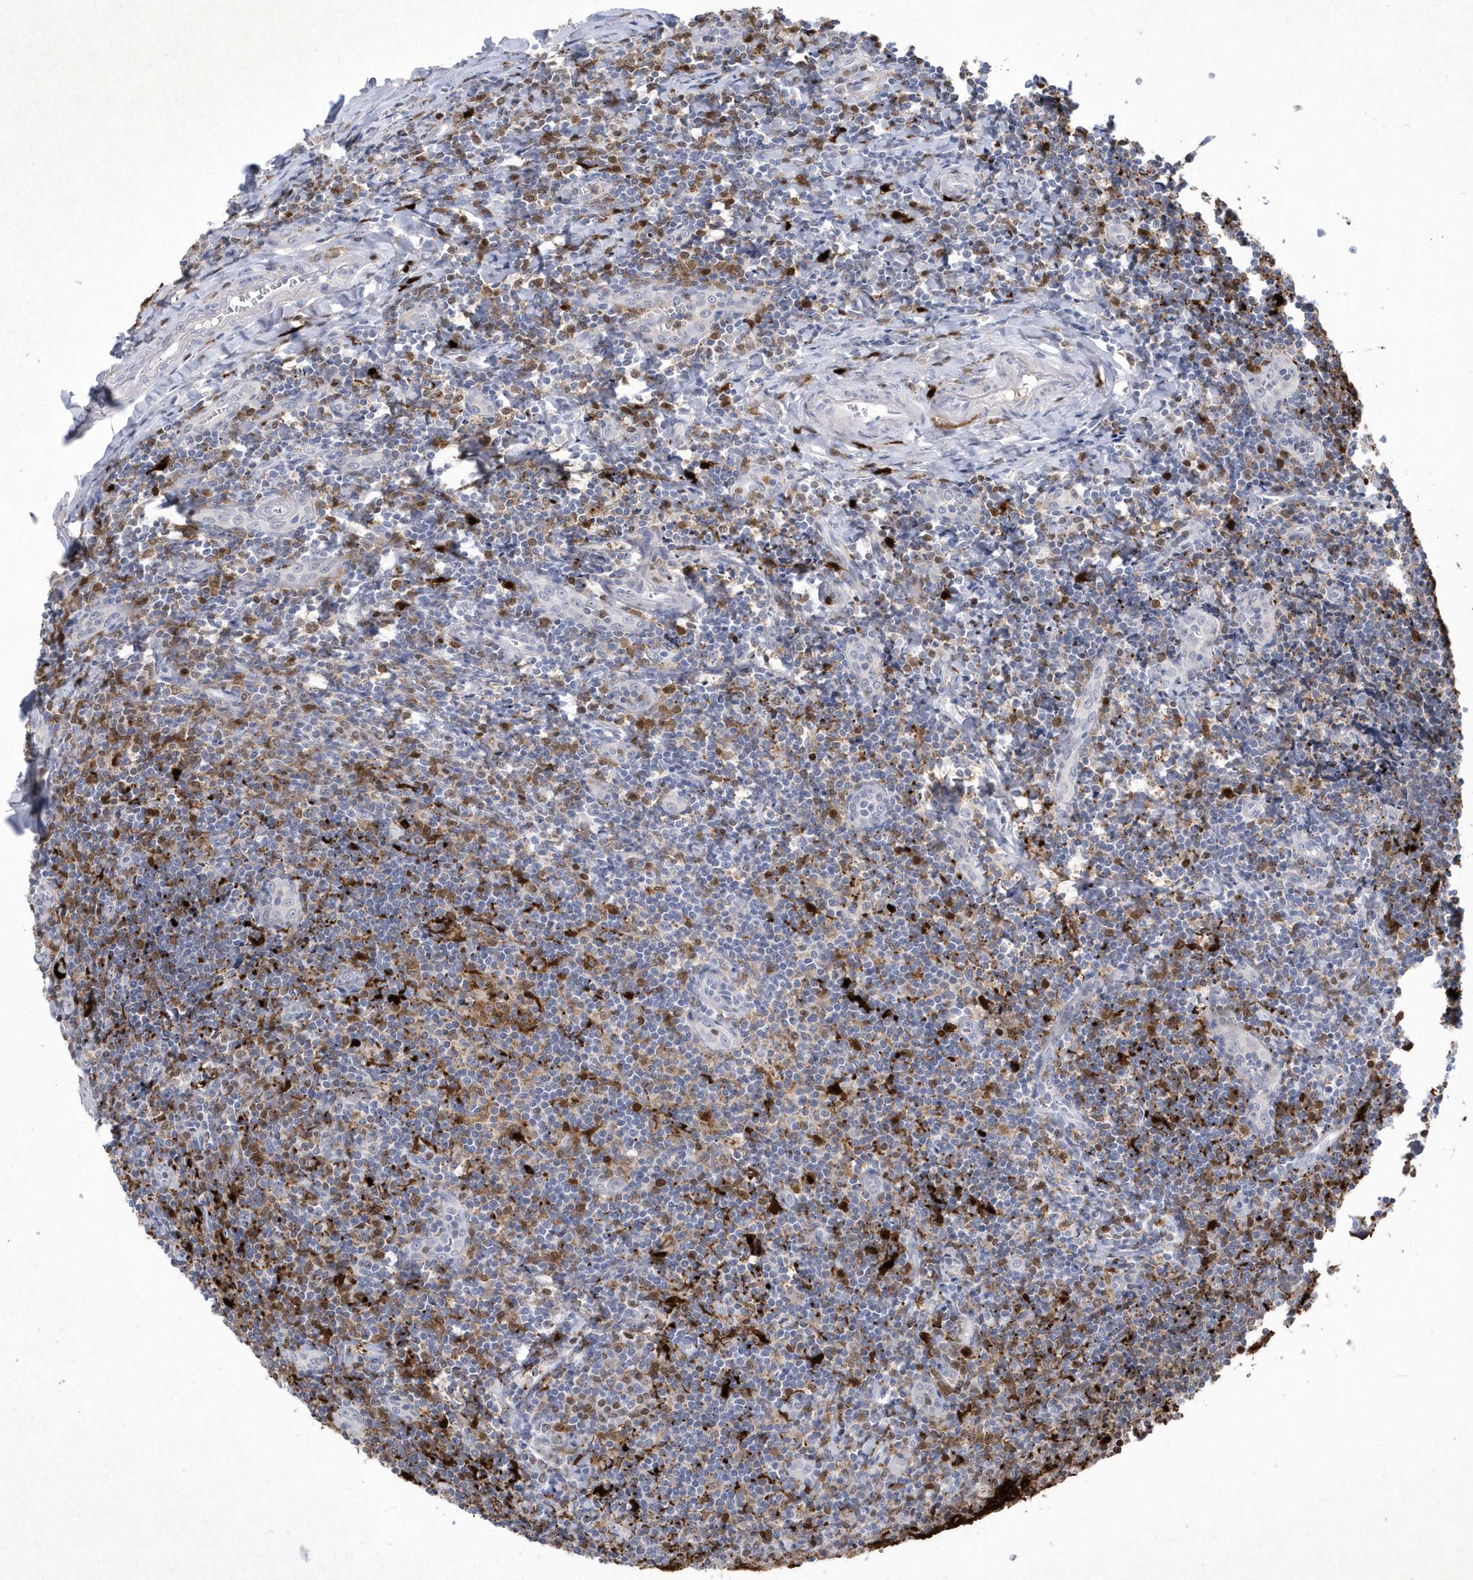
{"staining": {"intensity": "weak", "quantity": "<25%", "location": "nuclear"}, "tissue": "tonsil", "cell_type": "Germinal center cells", "image_type": "normal", "snomed": [{"axis": "morphology", "description": "Normal tissue, NOS"}, {"axis": "topography", "description": "Tonsil"}], "caption": "DAB immunohistochemical staining of normal tonsil reveals no significant positivity in germinal center cells.", "gene": "BHLHA15", "patient": {"sex": "male", "age": 27}}